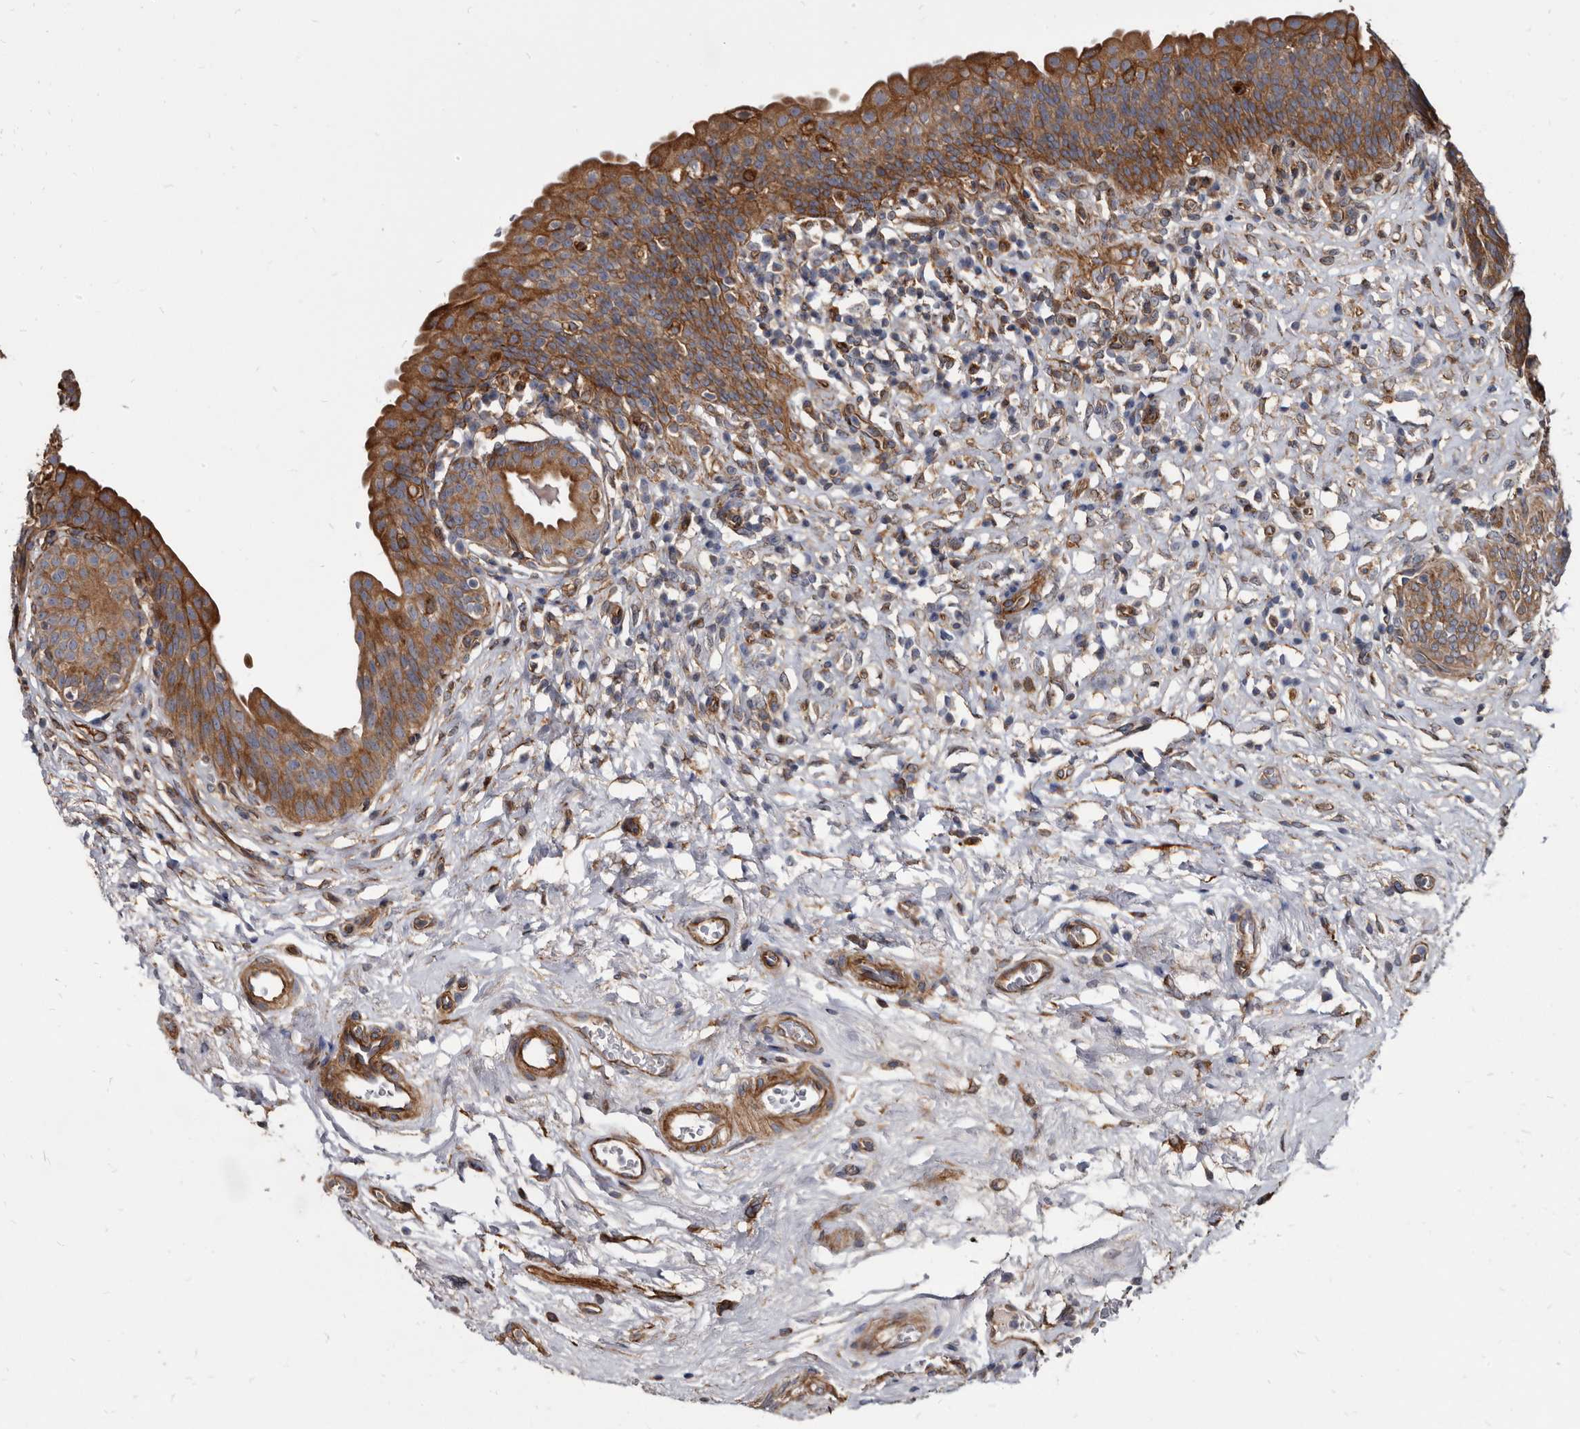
{"staining": {"intensity": "strong", "quantity": ">75%", "location": "cytoplasmic/membranous"}, "tissue": "urinary bladder", "cell_type": "Urothelial cells", "image_type": "normal", "snomed": [{"axis": "morphology", "description": "Normal tissue, NOS"}, {"axis": "topography", "description": "Urinary bladder"}], "caption": "Approximately >75% of urothelial cells in unremarkable human urinary bladder demonstrate strong cytoplasmic/membranous protein expression as visualized by brown immunohistochemical staining.", "gene": "KCTD20", "patient": {"sex": "male", "age": 83}}